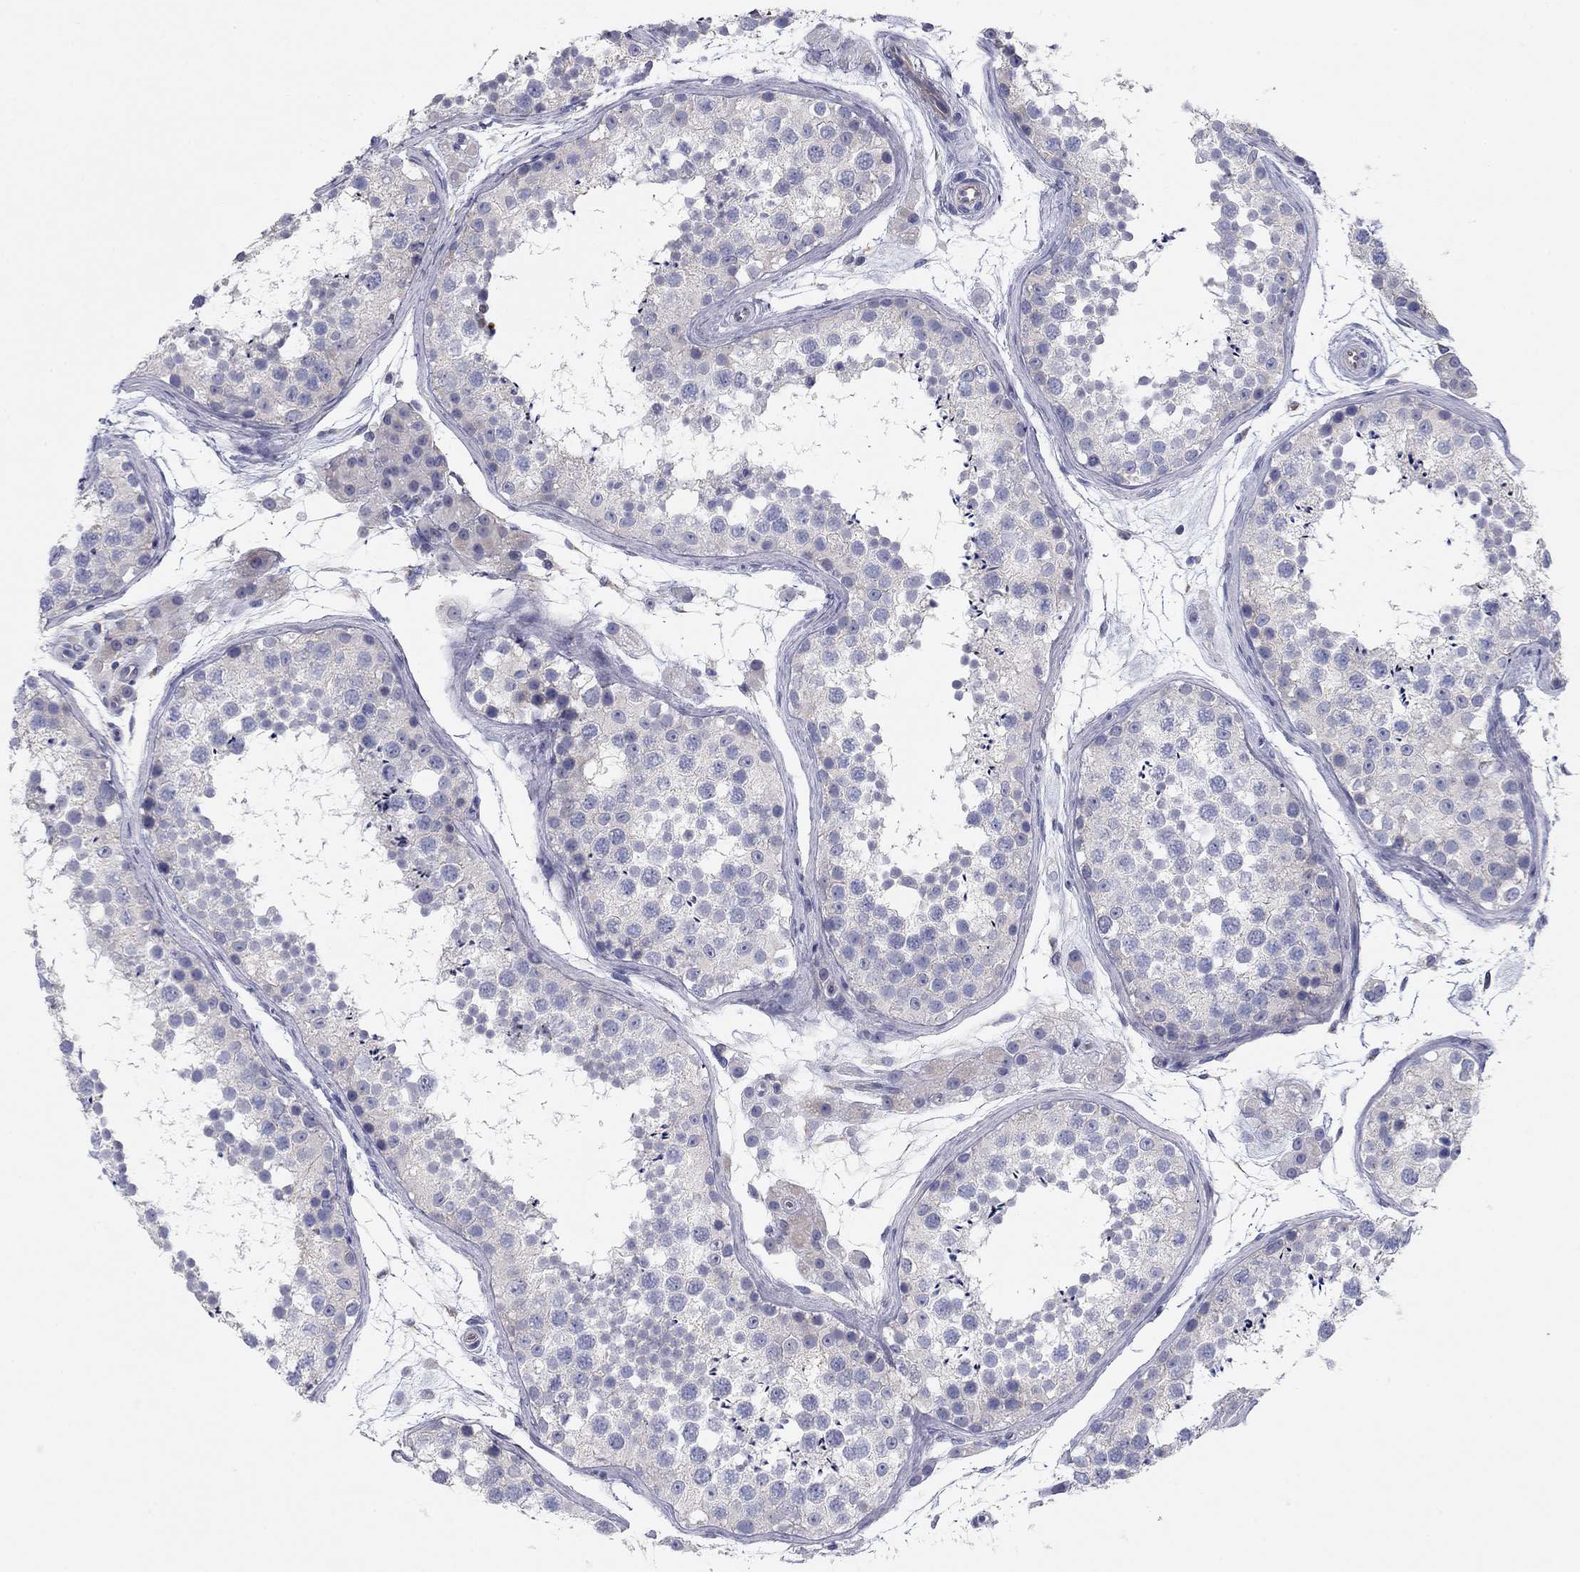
{"staining": {"intensity": "moderate", "quantity": "<25%", "location": "nuclear"}, "tissue": "testis", "cell_type": "Cells in seminiferous ducts", "image_type": "normal", "snomed": [{"axis": "morphology", "description": "Normal tissue, NOS"}, {"axis": "topography", "description": "Testis"}], "caption": "This histopathology image reveals normal testis stained with immunohistochemistry (IHC) to label a protein in brown. The nuclear of cells in seminiferous ducts show moderate positivity for the protein. Nuclei are counter-stained blue.", "gene": "SEPTIN3", "patient": {"sex": "male", "age": 41}}